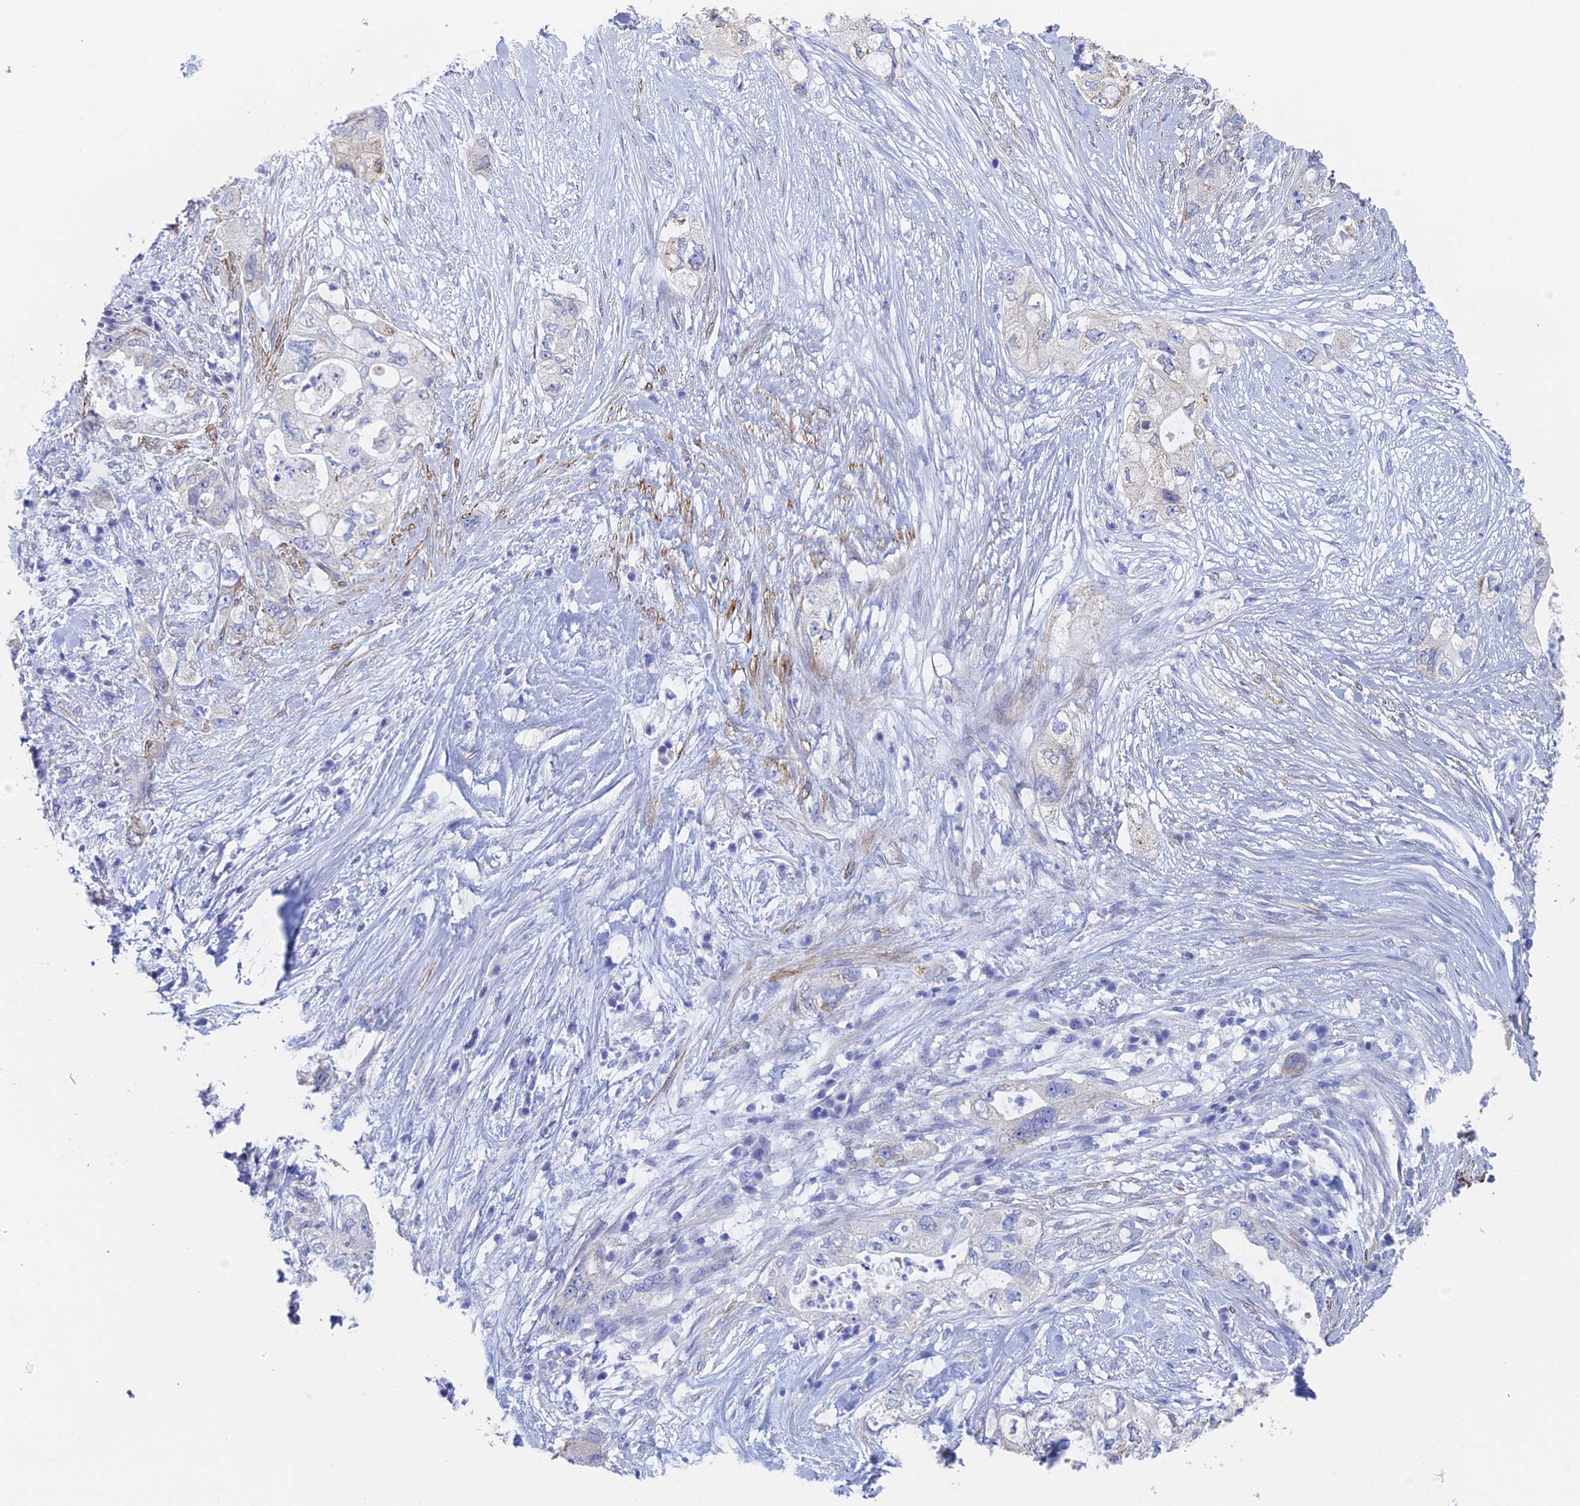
{"staining": {"intensity": "negative", "quantity": "none", "location": "none"}, "tissue": "pancreatic cancer", "cell_type": "Tumor cells", "image_type": "cancer", "snomed": [{"axis": "morphology", "description": "Adenocarcinoma, NOS"}, {"axis": "topography", "description": "Pancreas"}], "caption": "Pancreatic cancer was stained to show a protein in brown. There is no significant positivity in tumor cells.", "gene": "KCNK18", "patient": {"sex": "female", "age": 73}}